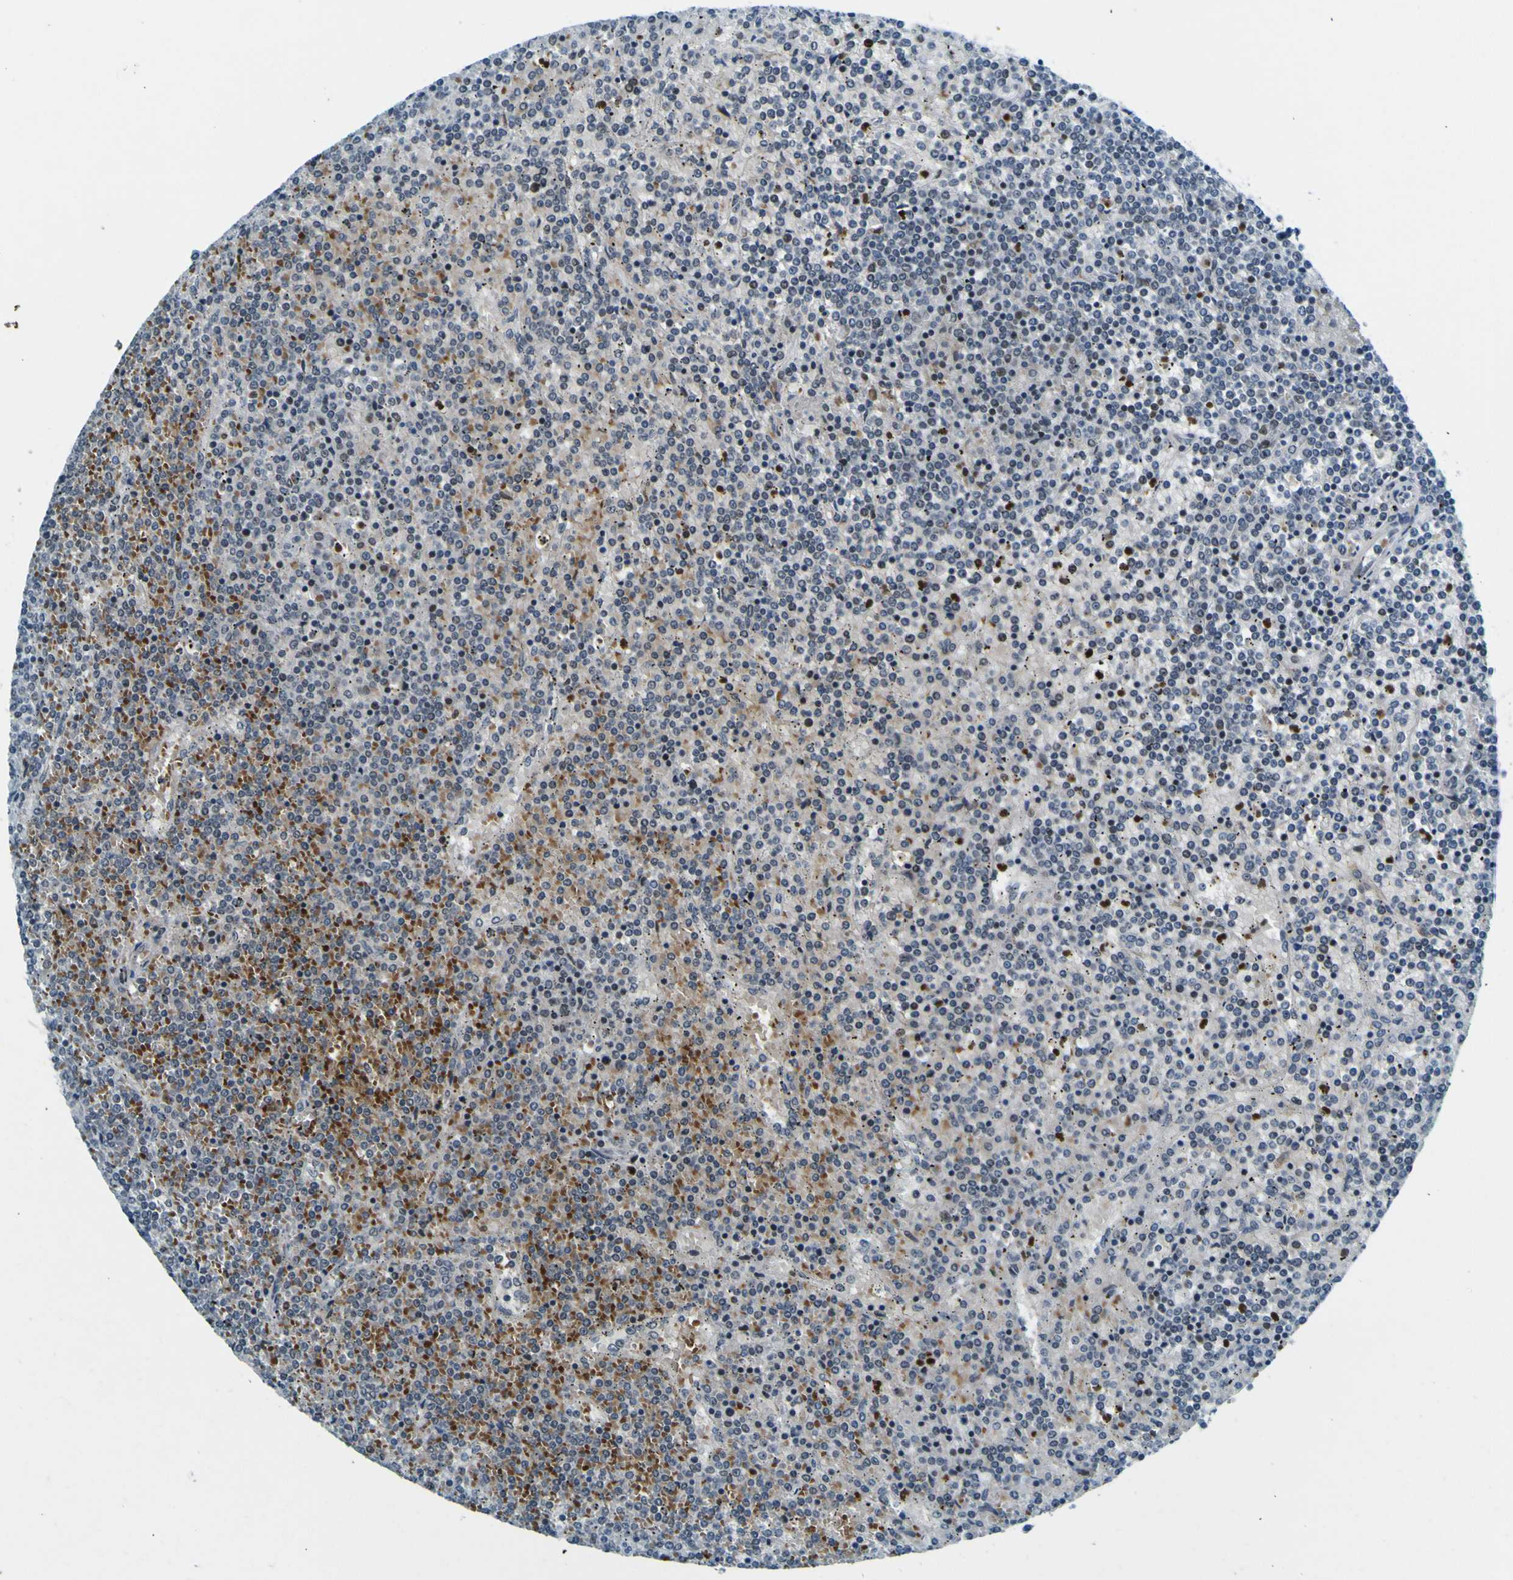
{"staining": {"intensity": "negative", "quantity": "none", "location": "none"}, "tissue": "lymphoma", "cell_type": "Tumor cells", "image_type": "cancer", "snomed": [{"axis": "morphology", "description": "Malignant lymphoma, non-Hodgkin's type, Low grade"}, {"axis": "topography", "description": "Spleen"}], "caption": "Lymphoma stained for a protein using immunohistochemistry exhibits no expression tumor cells.", "gene": "CEBPG", "patient": {"sex": "female", "age": 19}}